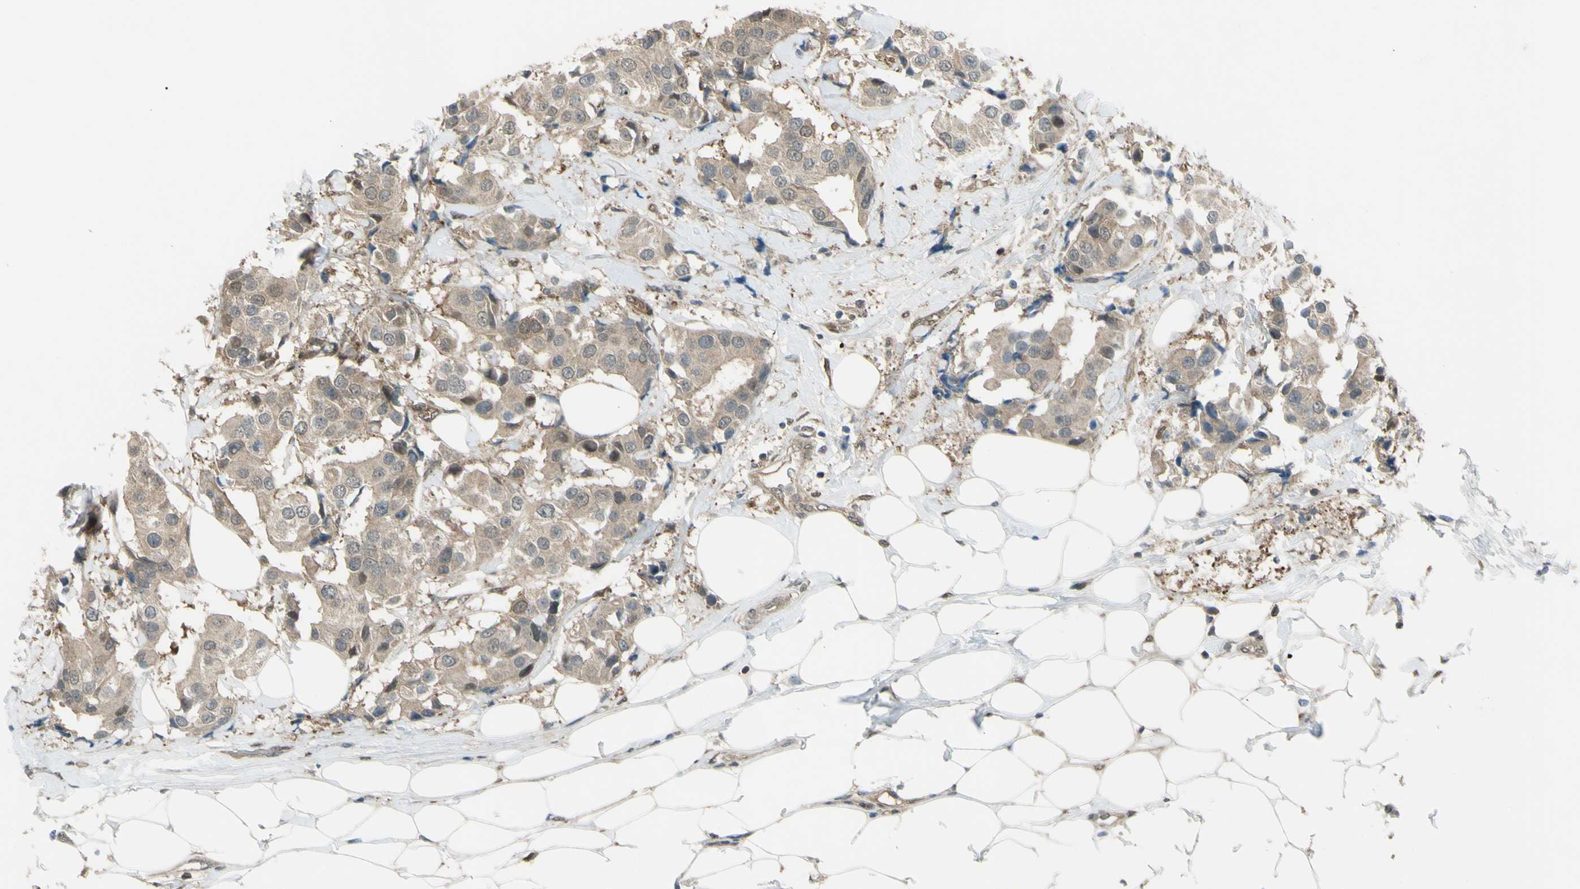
{"staining": {"intensity": "weak", "quantity": ">75%", "location": "cytoplasmic/membranous"}, "tissue": "breast cancer", "cell_type": "Tumor cells", "image_type": "cancer", "snomed": [{"axis": "morphology", "description": "Normal tissue, NOS"}, {"axis": "morphology", "description": "Duct carcinoma"}, {"axis": "topography", "description": "Breast"}], "caption": "The micrograph shows staining of breast intraductal carcinoma, revealing weak cytoplasmic/membranous protein expression (brown color) within tumor cells.", "gene": "YWHAQ", "patient": {"sex": "female", "age": 39}}